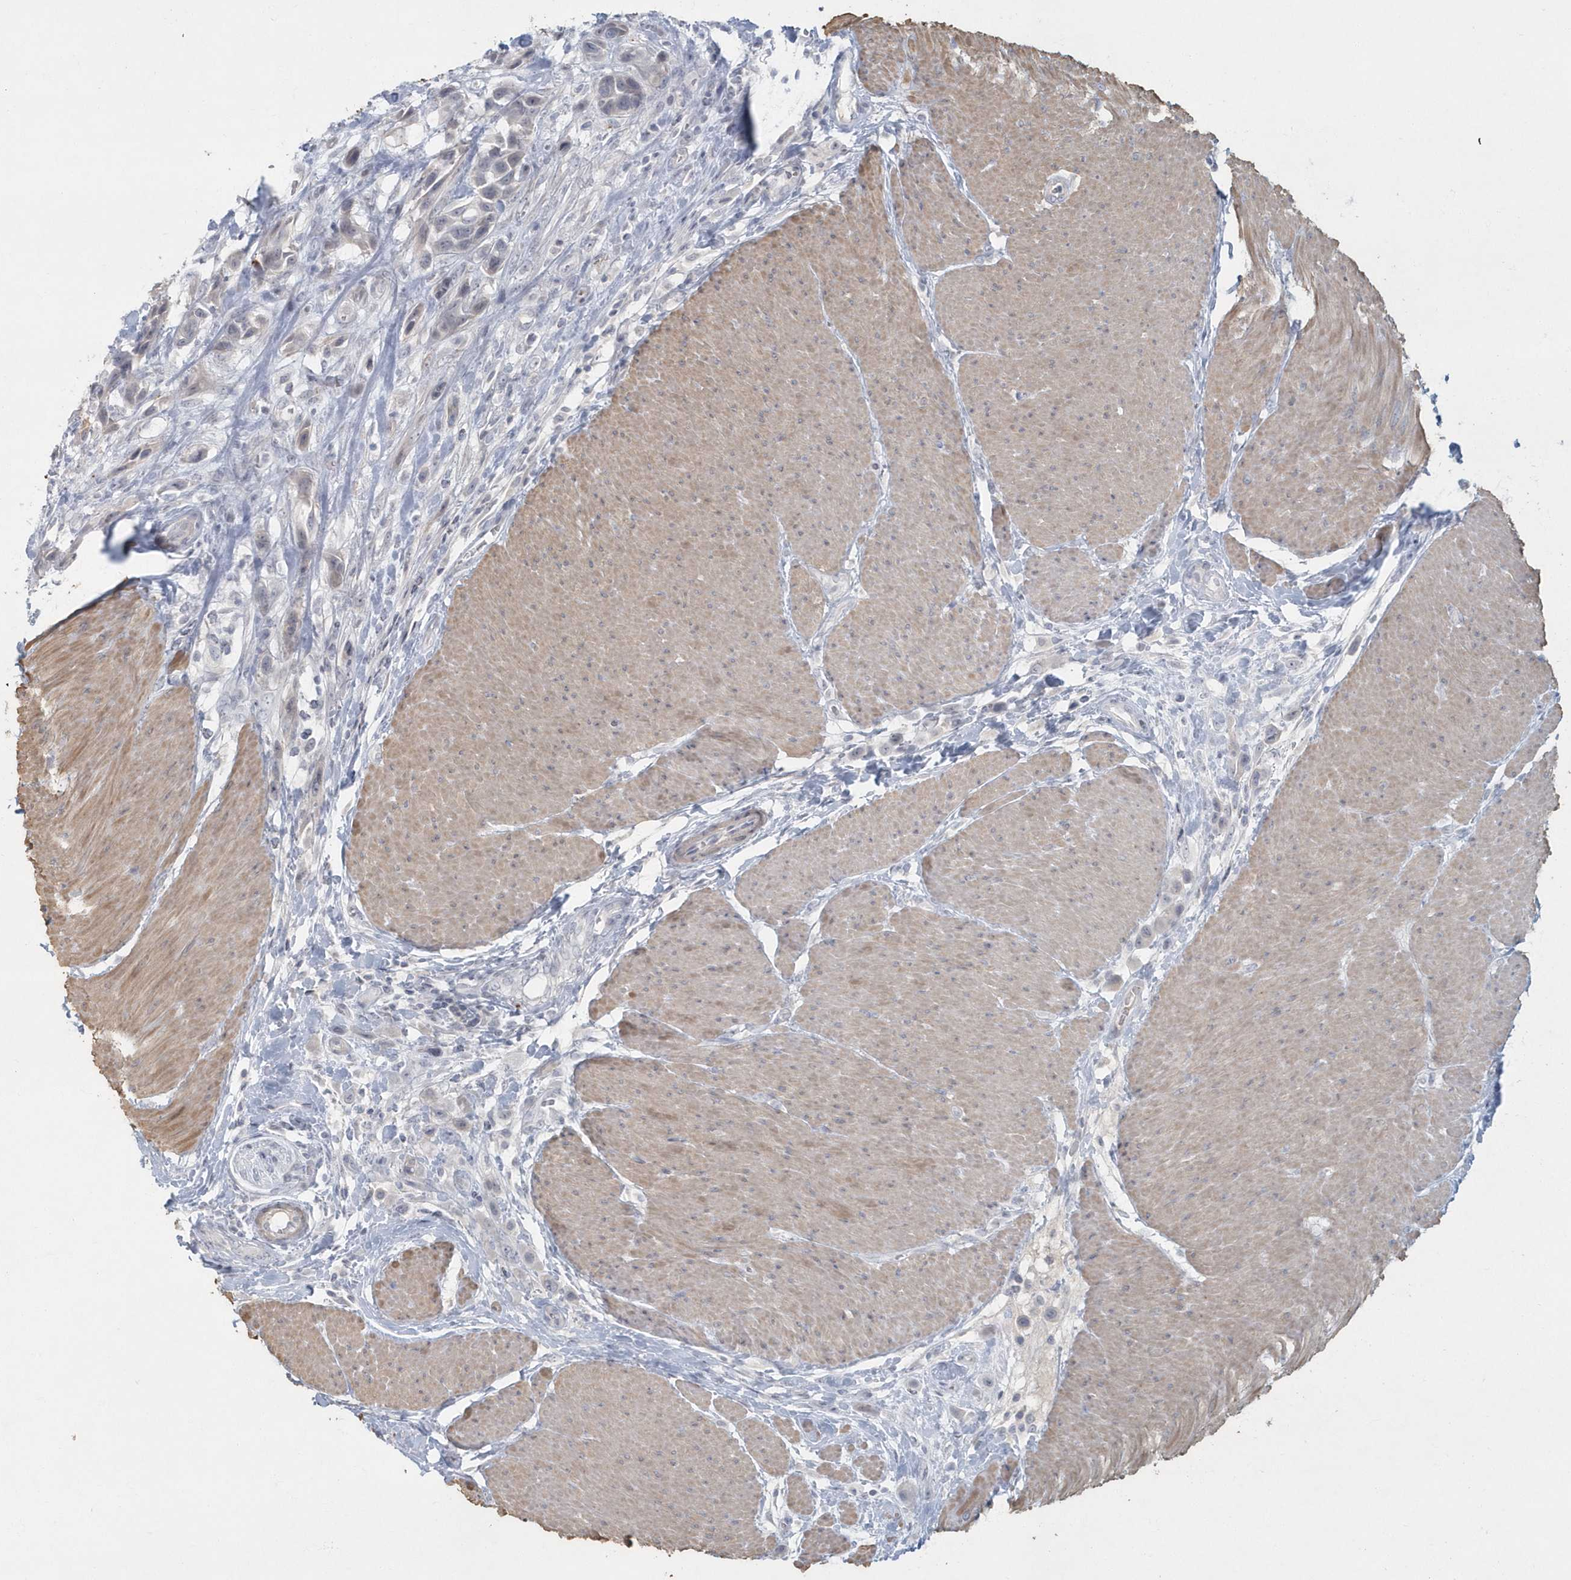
{"staining": {"intensity": "negative", "quantity": "none", "location": "none"}, "tissue": "urothelial cancer", "cell_type": "Tumor cells", "image_type": "cancer", "snomed": [{"axis": "morphology", "description": "Urothelial carcinoma, High grade"}, {"axis": "topography", "description": "Urinary bladder"}], "caption": "An immunohistochemistry photomicrograph of urothelial carcinoma (high-grade) is shown. There is no staining in tumor cells of urothelial carcinoma (high-grade).", "gene": "MYOT", "patient": {"sex": "male", "age": 50}}